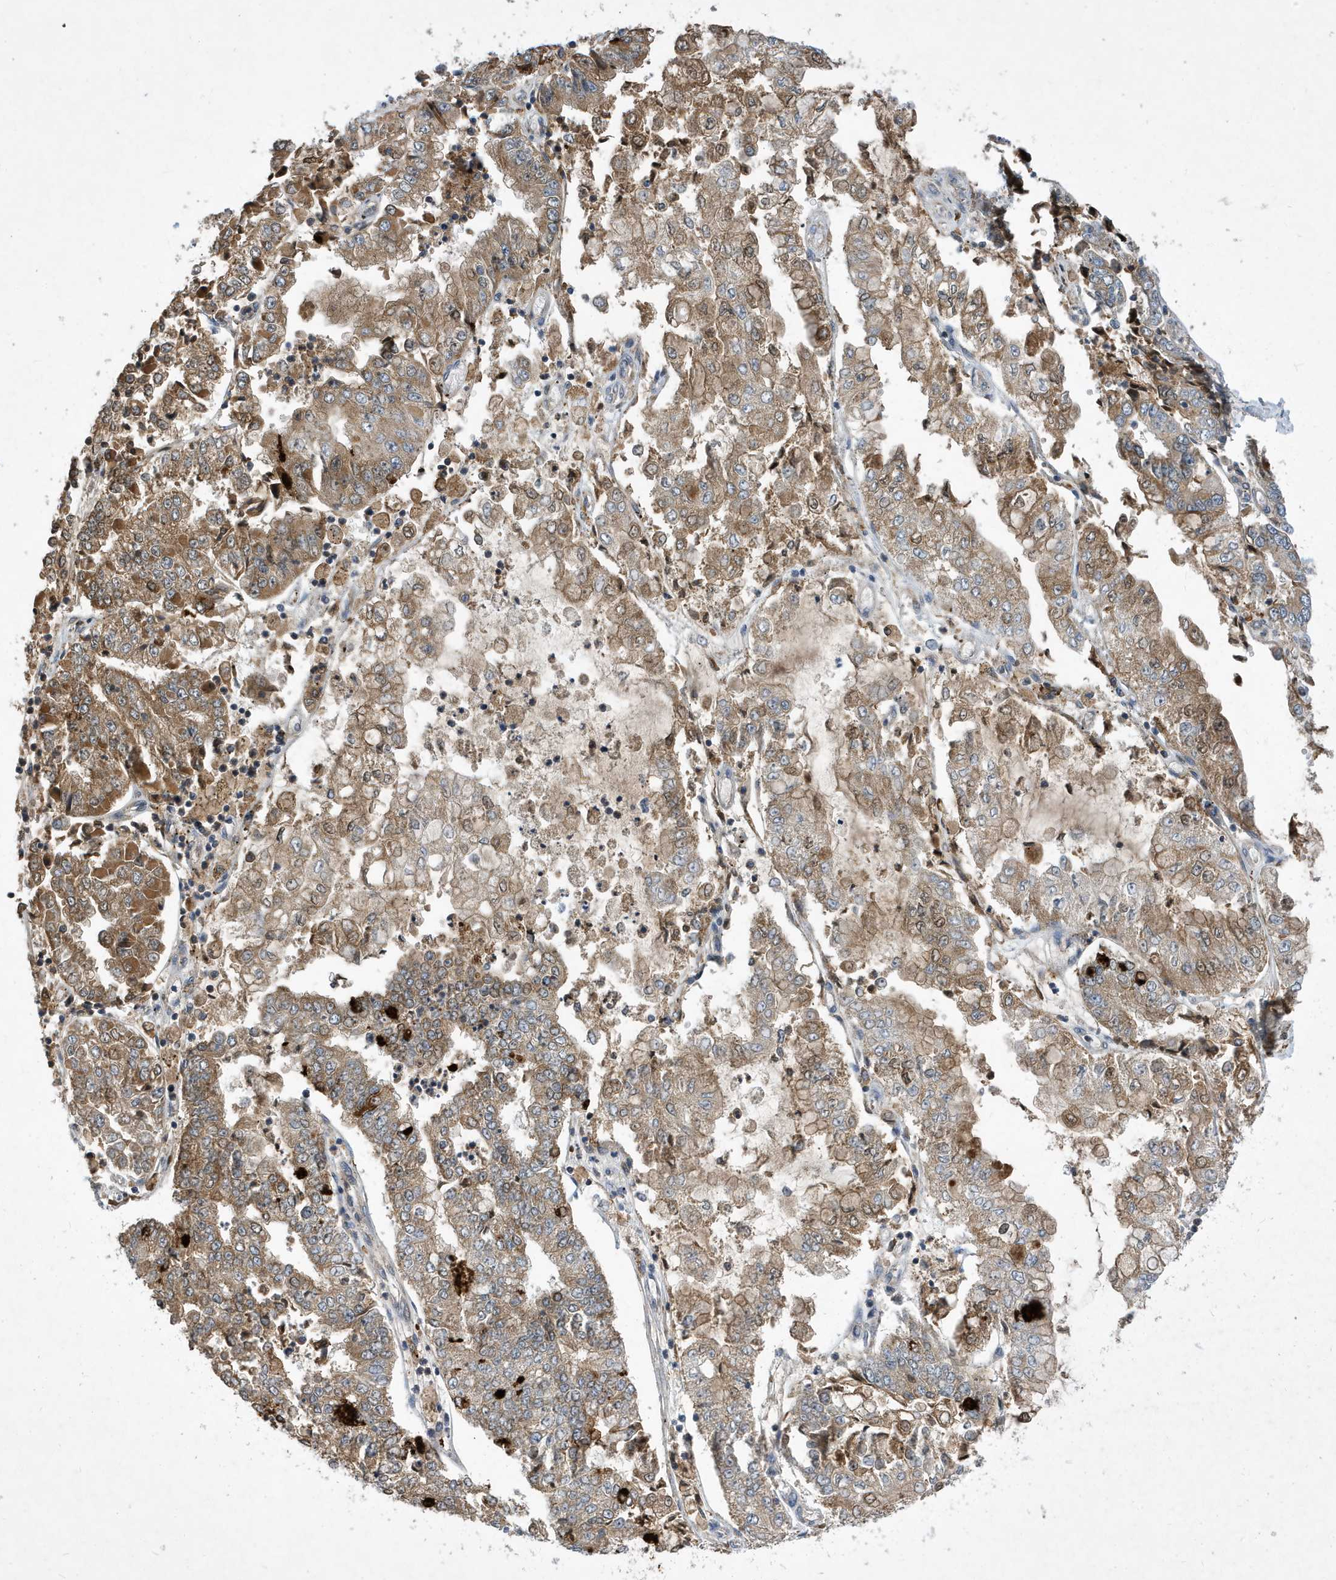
{"staining": {"intensity": "moderate", "quantity": ">75%", "location": "cytoplasmic/membranous"}, "tissue": "stomach cancer", "cell_type": "Tumor cells", "image_type": "cancer", "snomed": [{"axis": "morphology", "description": "Adenocarcinoma, NOS"}, {"axis": "topography", "description": "Stomach"}], "caption": "This histopathology image exhibits immunohistochemistry (IHC) staining of human adenocarcinoma (stomach), with medium moderate cytoplasmic/membranous expression in approximately >75% of tumor cells.", "gene": "STK19", "patient": {"sex": "male", "age": 76}}